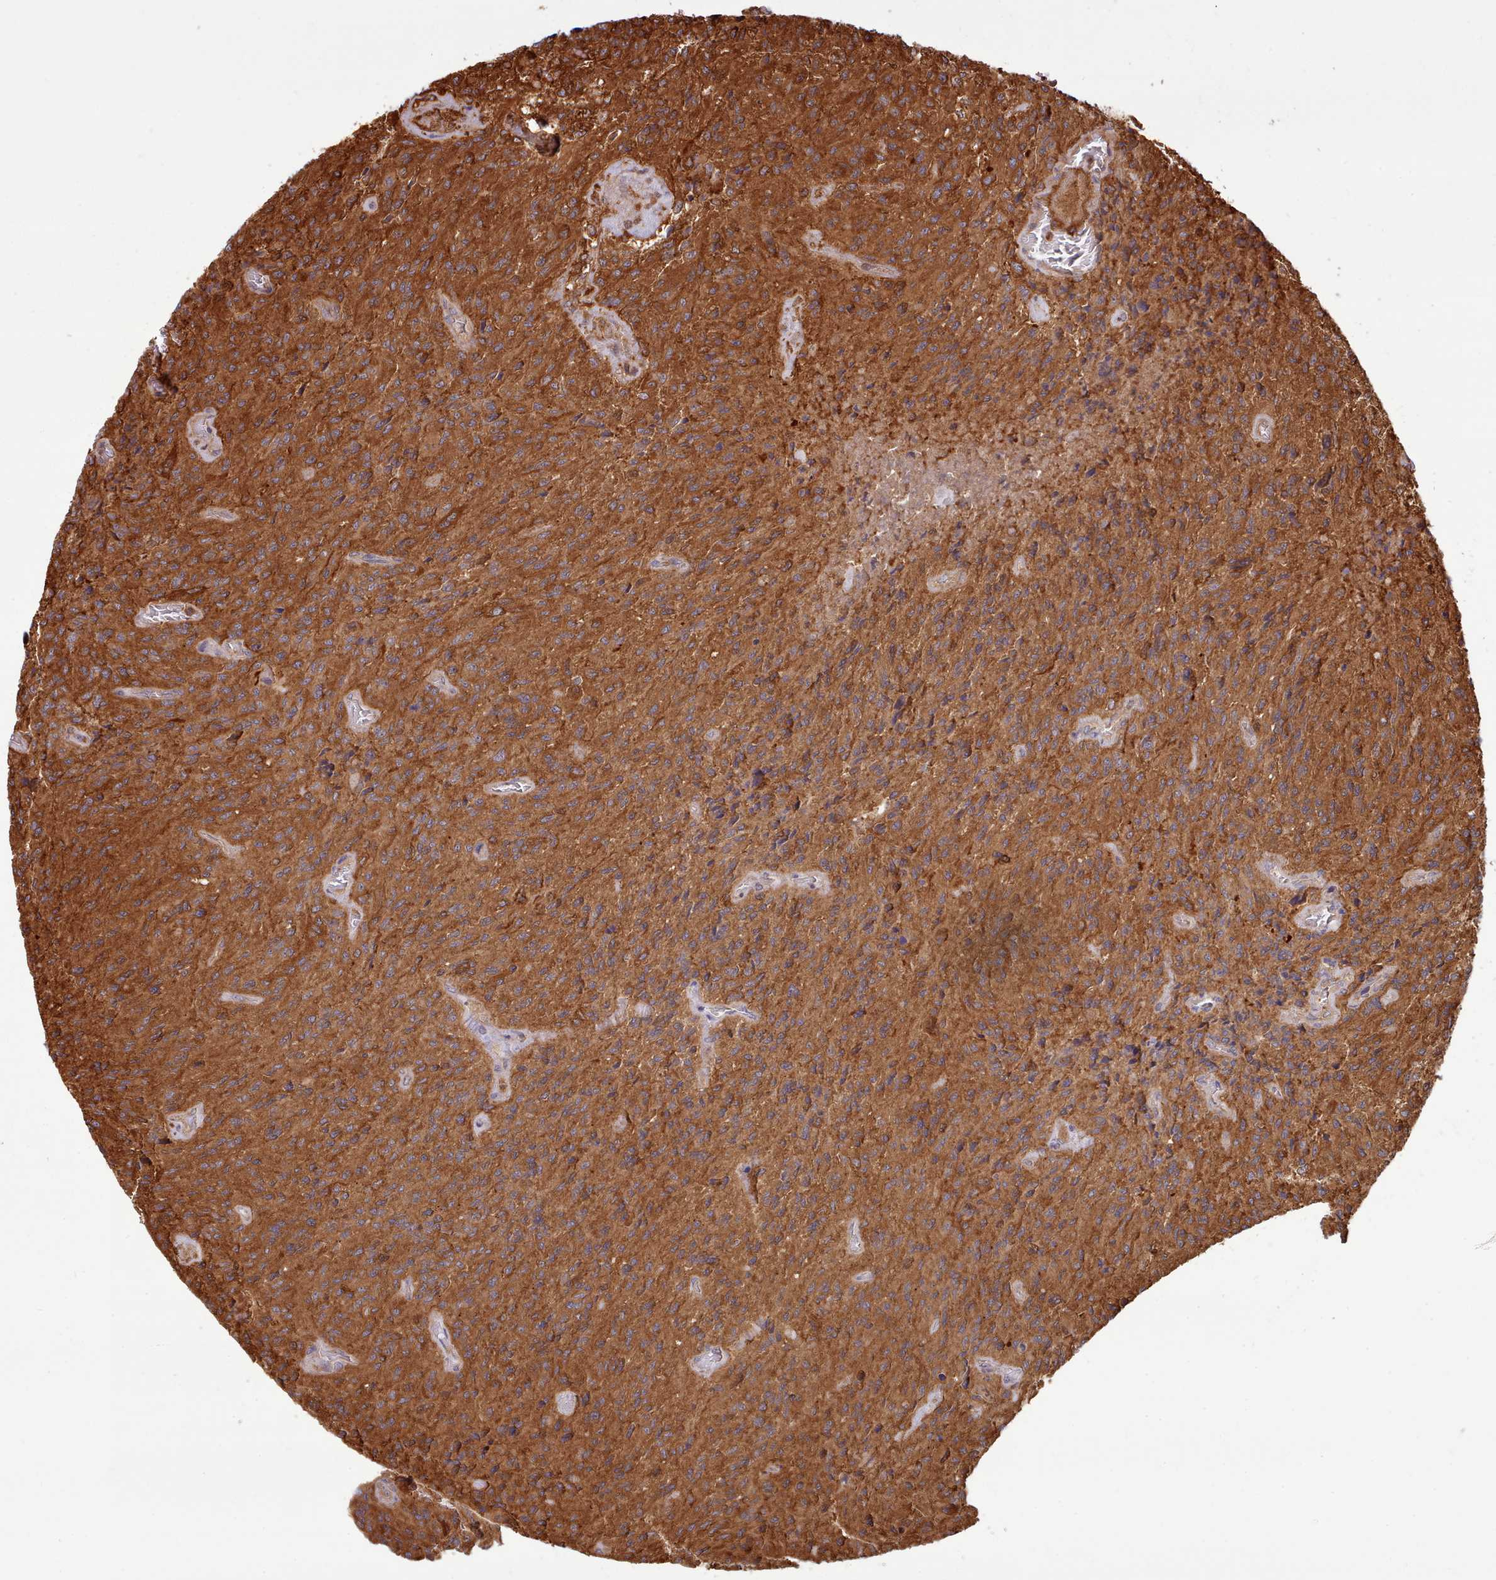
{"staining": {"intensity": "strong", "quantity": ">75%", "location": "cytoplasmic/membranous"}, "tissue": "glioma", "cell_type": "Tumor cells", "image_type": "cancer", "snomed": [{"axis": "morphology", "description": "Normal tissue, NOS"}, {"axis": "morphology", "description": "Glioma, malignant, High grade"}, {"axis": "topography", "description": "Cerebral cortex"}], "caption": "Protein expression analysis of glioma displays strong cytoplasmic/membranous expression in about >75% of tumor cells. (DAB (3,3'-diaminobenzidine) IHC with brightfield microscopy, high magnification).", "gene": "SLC4A9", "patient": {"sex": "male", "age": 56}}